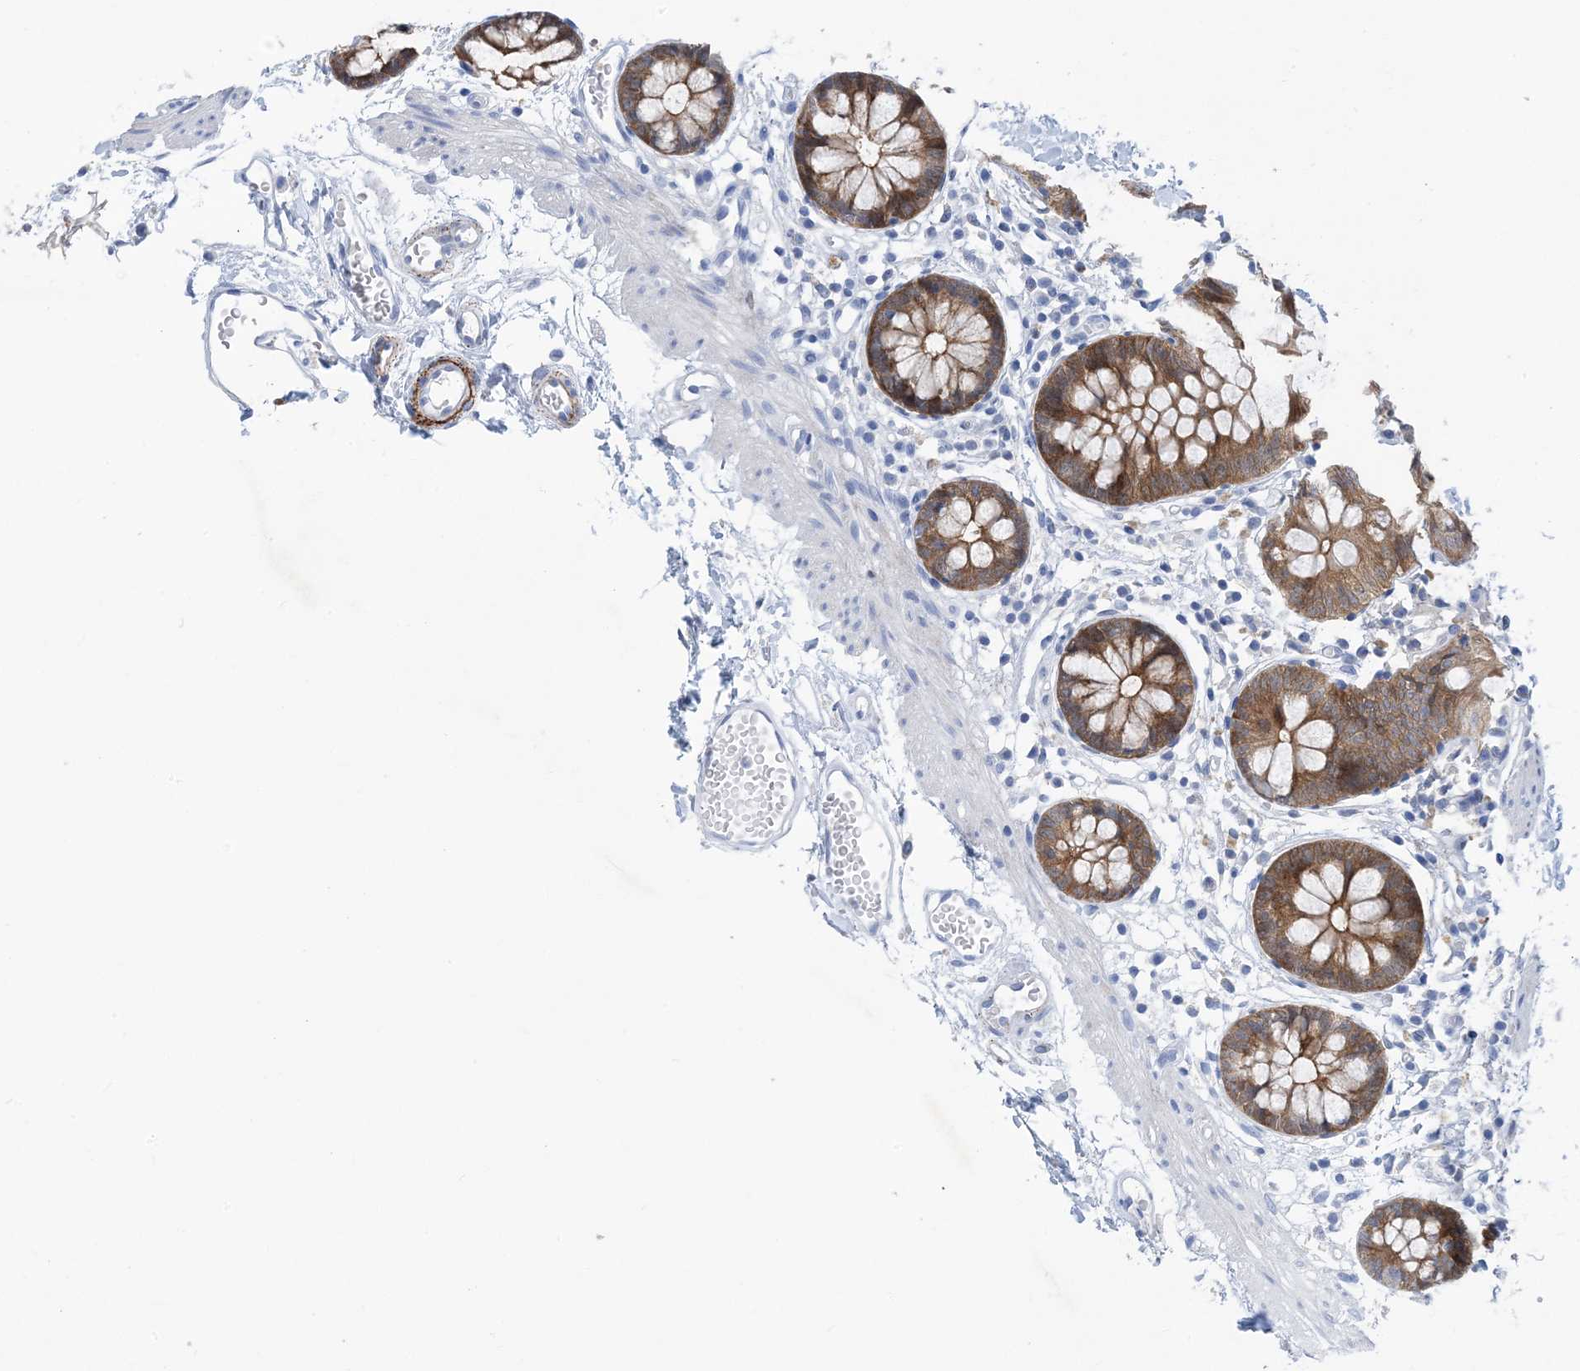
{"staining": {"intensity": "negative", "quantity": "none", "location": "none"}, "tissue": "colon", "cell_type": "Endothelial cells", "image_type": "normal", "snomed": [{"axis": "morphology", "description": "Normal tissue, NOS"}, {"axis": "topography", "description": "Colon"}], "caption": "The photomicrograph shows no staining of endothelial cells in normal colon.", "gene": "SH3YL1", "patient": {"sex": "male", "age": 56}}